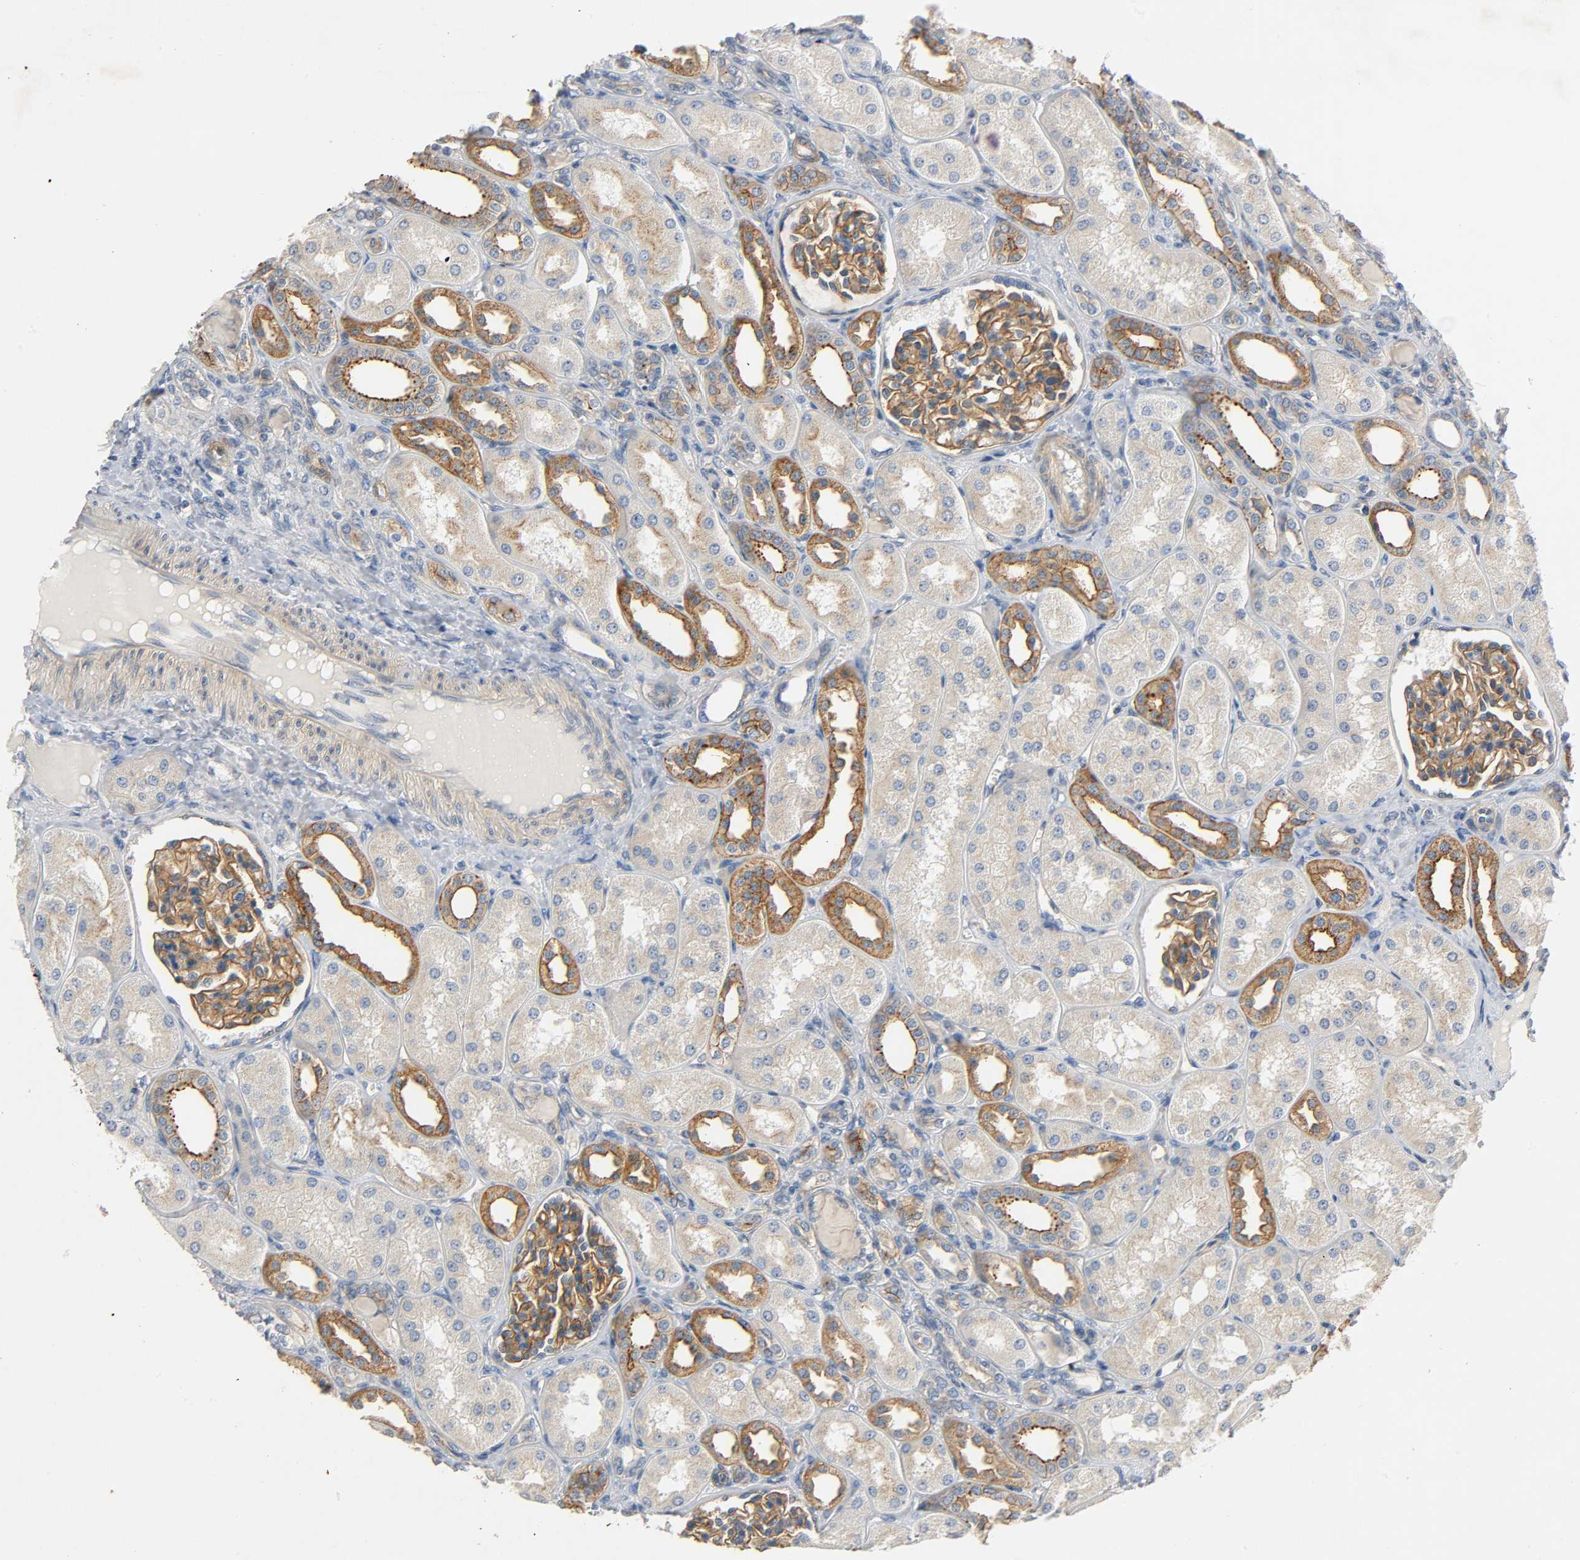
{"staining": {"intensity": "strong", "quantity": ">75%", "location": "cytoplasmic/membranous"}, "tissue": "kidney", "cell_type": "Cells in glomeruli", "image_type": "normal", "snomed": [{"axis": "morphology", "description": "Normal tissue, NOS"}, {"axis": "topography", "description": "Kidney"}], "caption": "A high amount of strong cytoplasmic/membranous expression is seen in about >75% of cells in glomeruli in benign kidney.", "gene": "ARPC1A", "patient": {"sex": "male", "age": 7}}